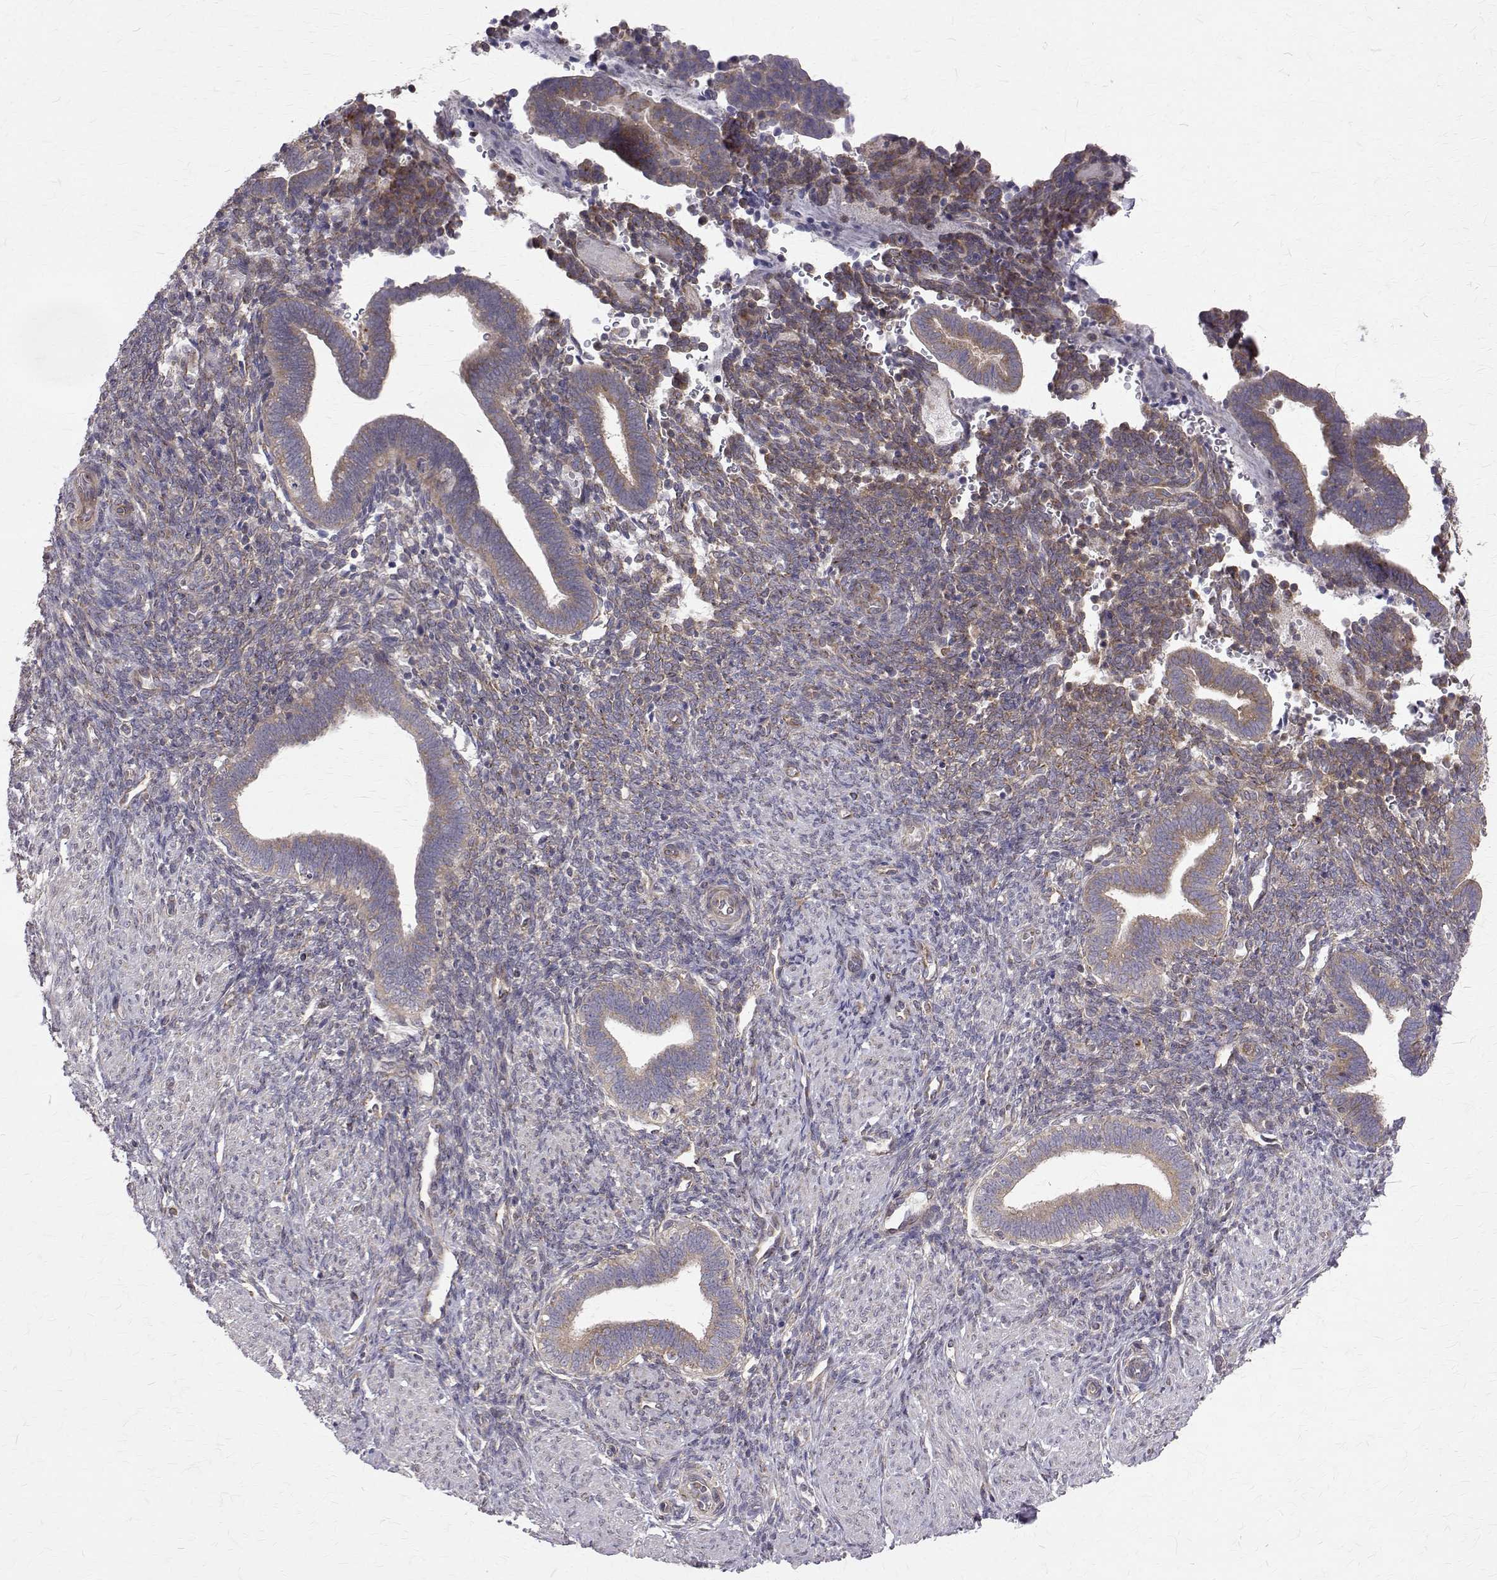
{"staining": {"intensity": "negative", "quantity": "none", "location": "none"}, "tissue": "endometrium", "cell_type": "Cells in endometrial stroma", "image_type": "normal", "snomed": [{"axis": "morphology", "description": "Normal tissue, NOS"}, {"axis": "topography", "description": "Endometrium"}], "caption": "Immunohistochemistry (IHC) histopathology image of normal endometrium: endometrium stained with DAB (3,3'-diaminobenzidine) shows no significant protein staining in cells in endometrial stroma. (DAB (3,3'-diaminobenzidine) immunohistochemistry visualized using brightfield microscopy, high magnification).", "gene": "ARFGAP1", "patient": {"sex": "female", "age": 34}}